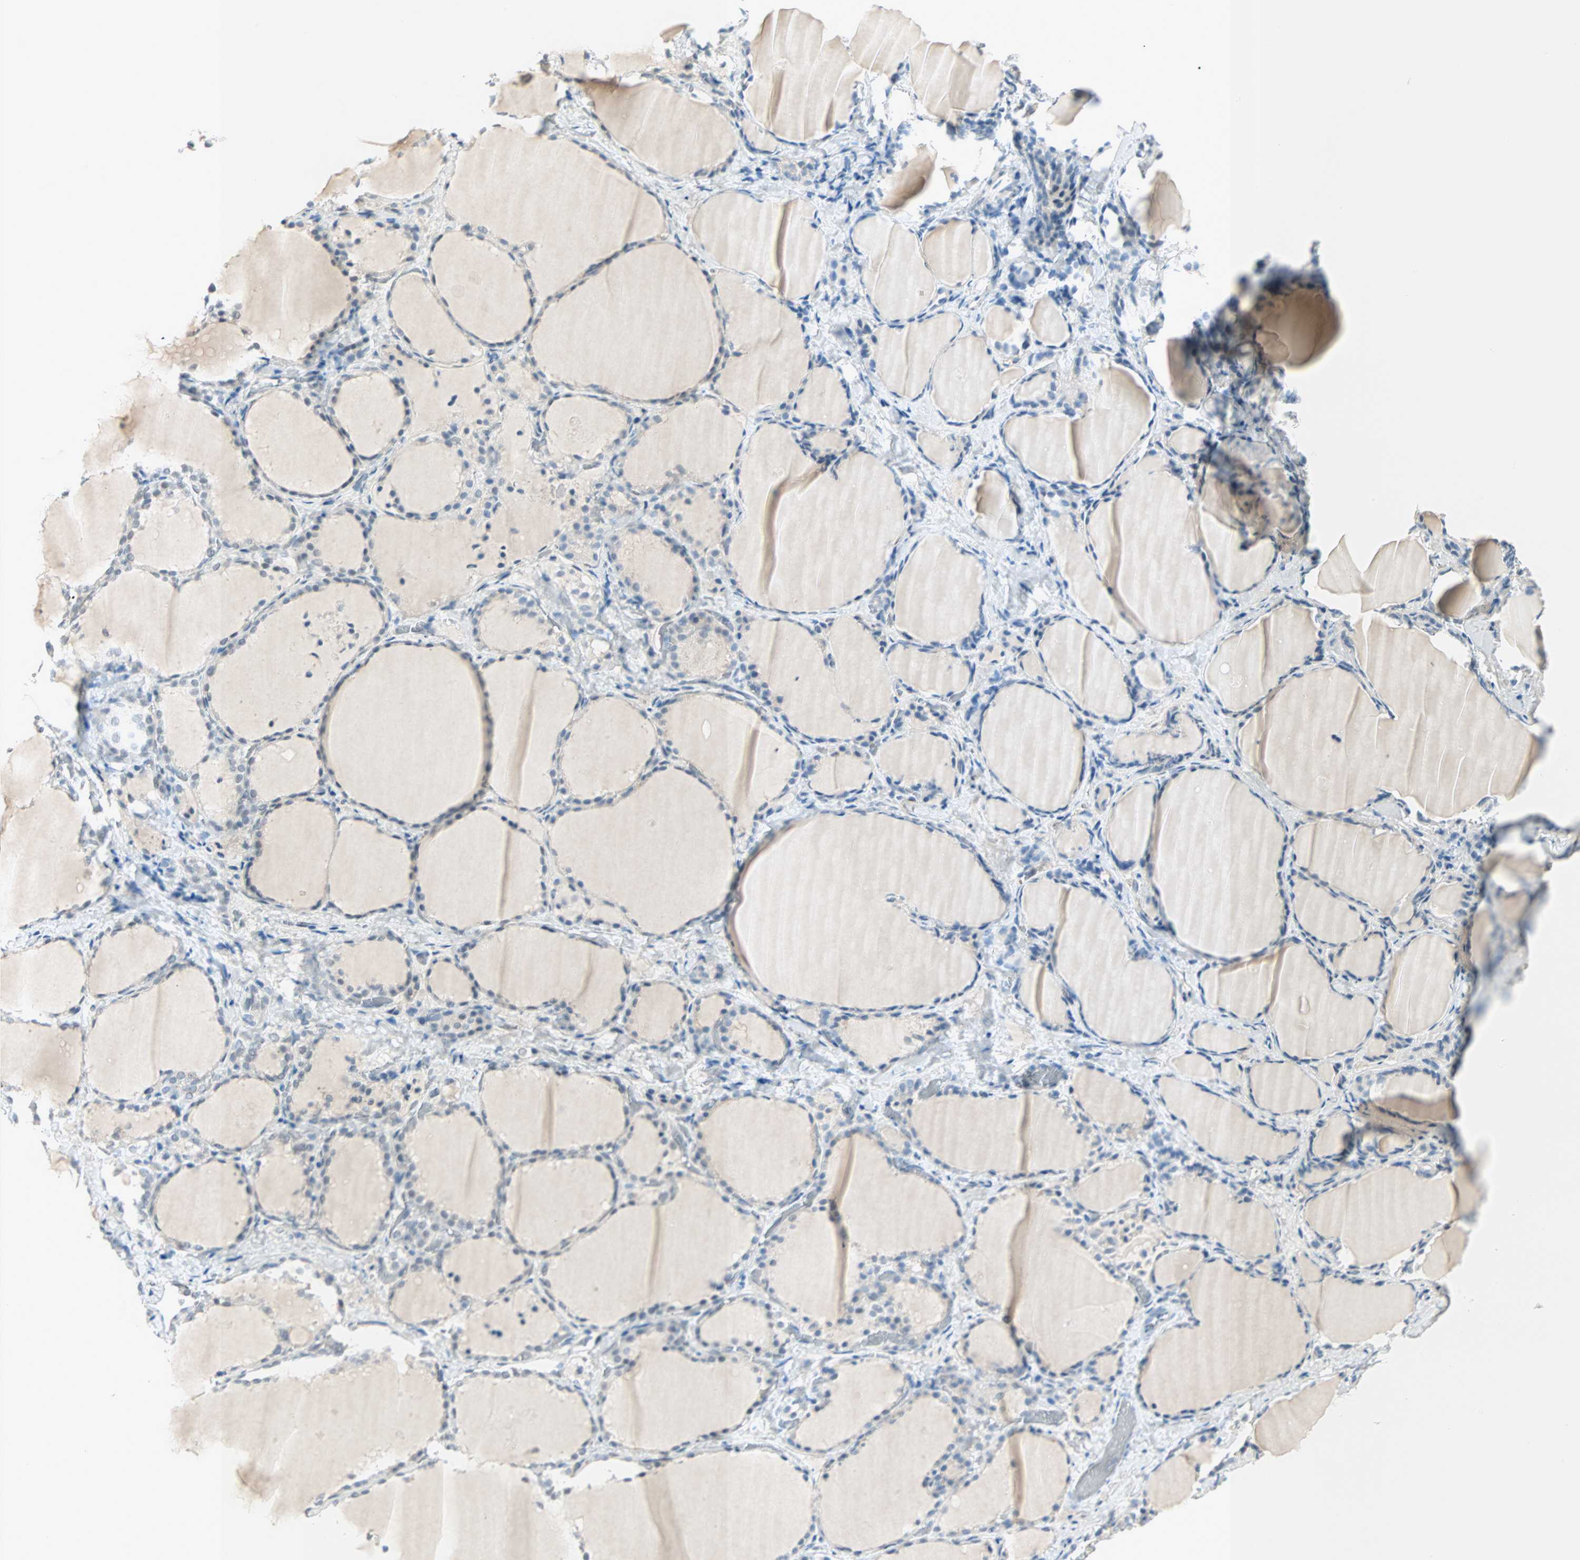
{"staining": {"intensity": "weak", "quantity": "<25%", "location": "cytoplasmic/membranous"}, "tissue": "thyroid gland", "cell_type": "Glandular cells", "image_type": "normal", "snomed": [{"axis": "morphology", "description": "Normal tissue, NOS"}, {"axis": "morphology", "description": "Papillary adenocarcinoma, NOS"}, {"axis": "topography", "description": "Thyroid gland"}], "caption": "The image shows no significant positivity in glandular cells of thyroid gland.", "gene": "BCAN", "patient": {"sex": "female", "age": 30}}